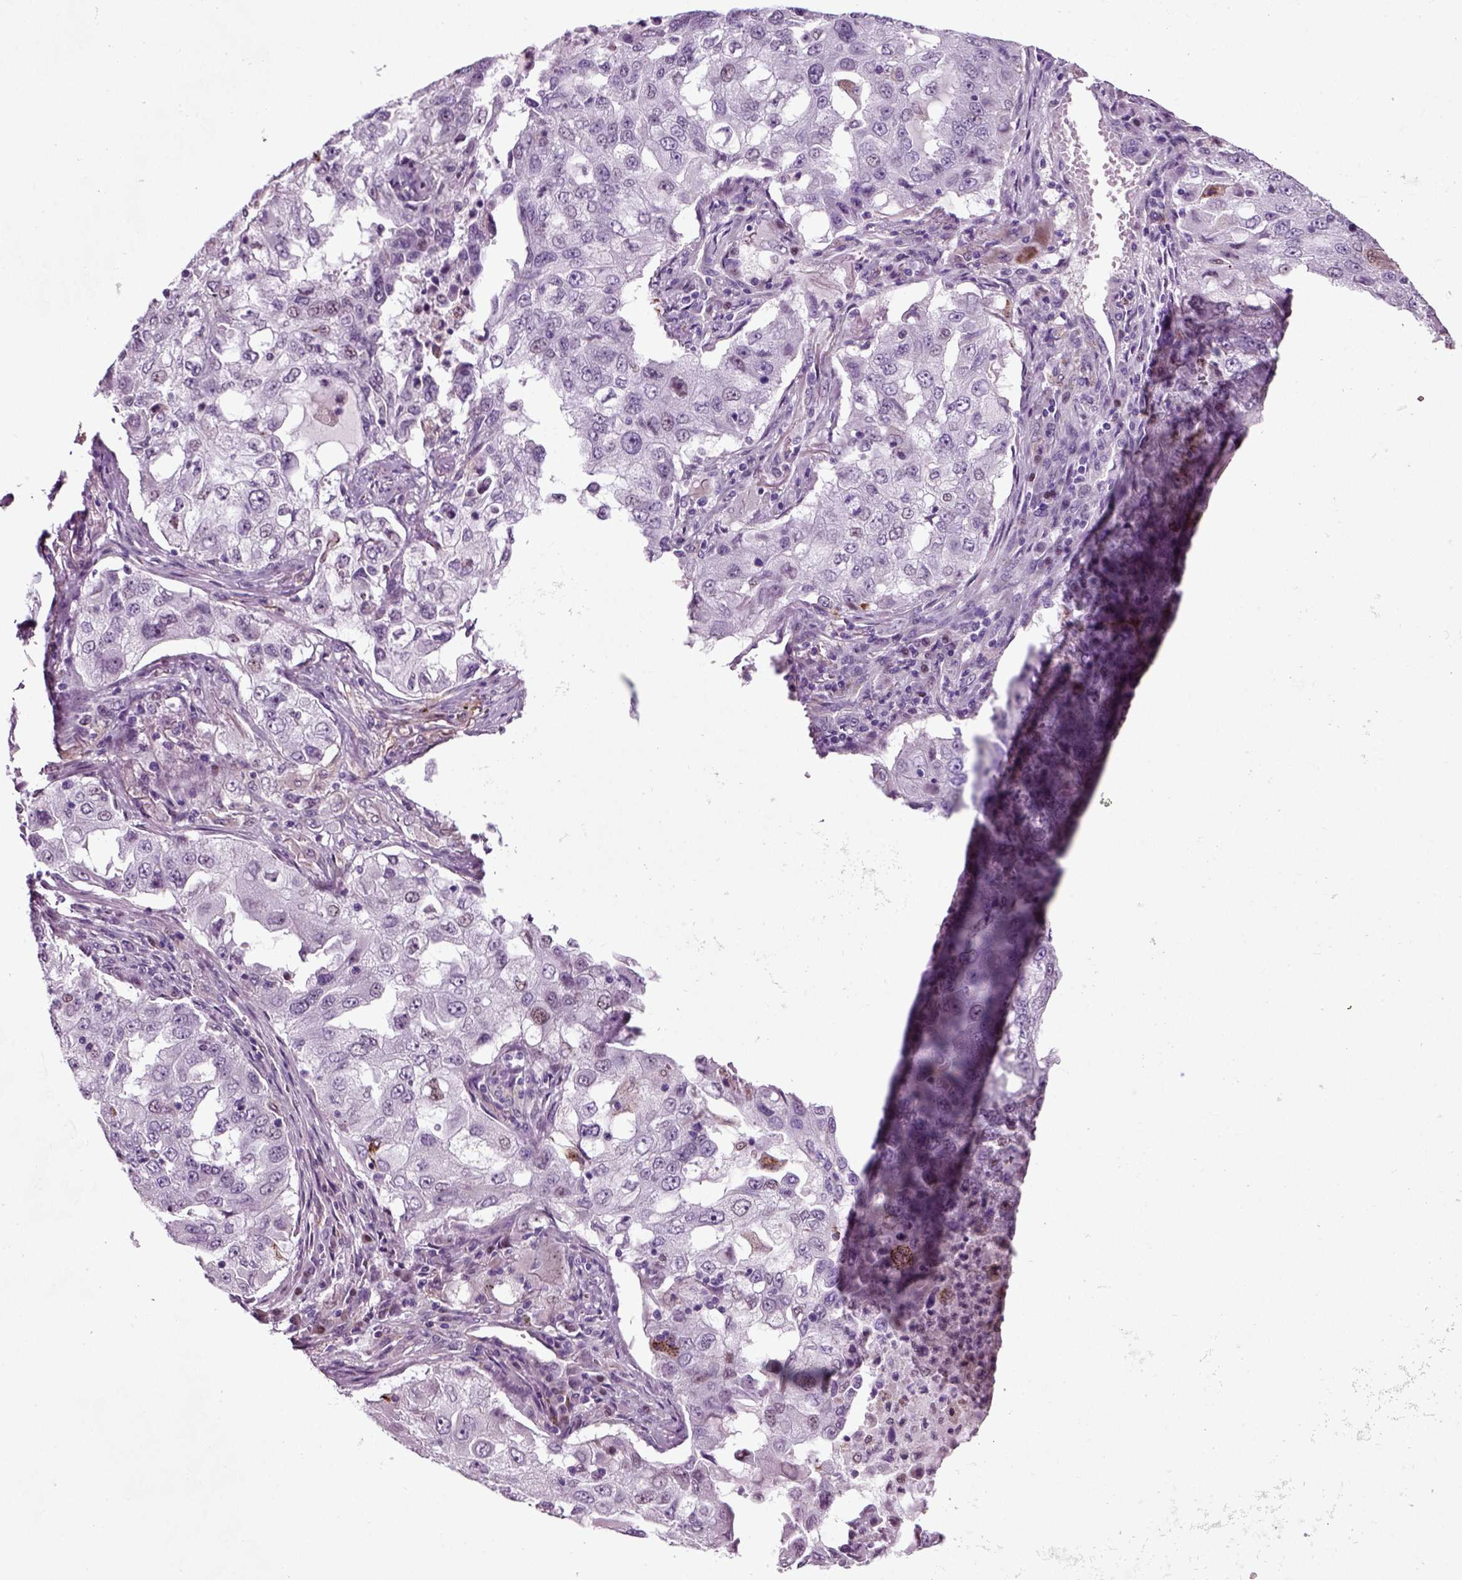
{"staining": {"intensity": "negative", "quantity": "none", "location": "none"}, "tissue": "lung cancer", "cell_type": "Tumor cells", "image_type": "cancer", "snomed": [{"axis": "morphology", "description": "Adenocarcinoma, NOS"}, {"axis": "topography", "description": "Lung"}], "caption": "High power microscopy photomicrograph of an immunohistochemistry (IHC) micrograph of adenocarcinoma (lung), revealing no significant staining in tumor cells.", "gene": "ARID3A", "patient": {"sex": "female", "age": 61}}